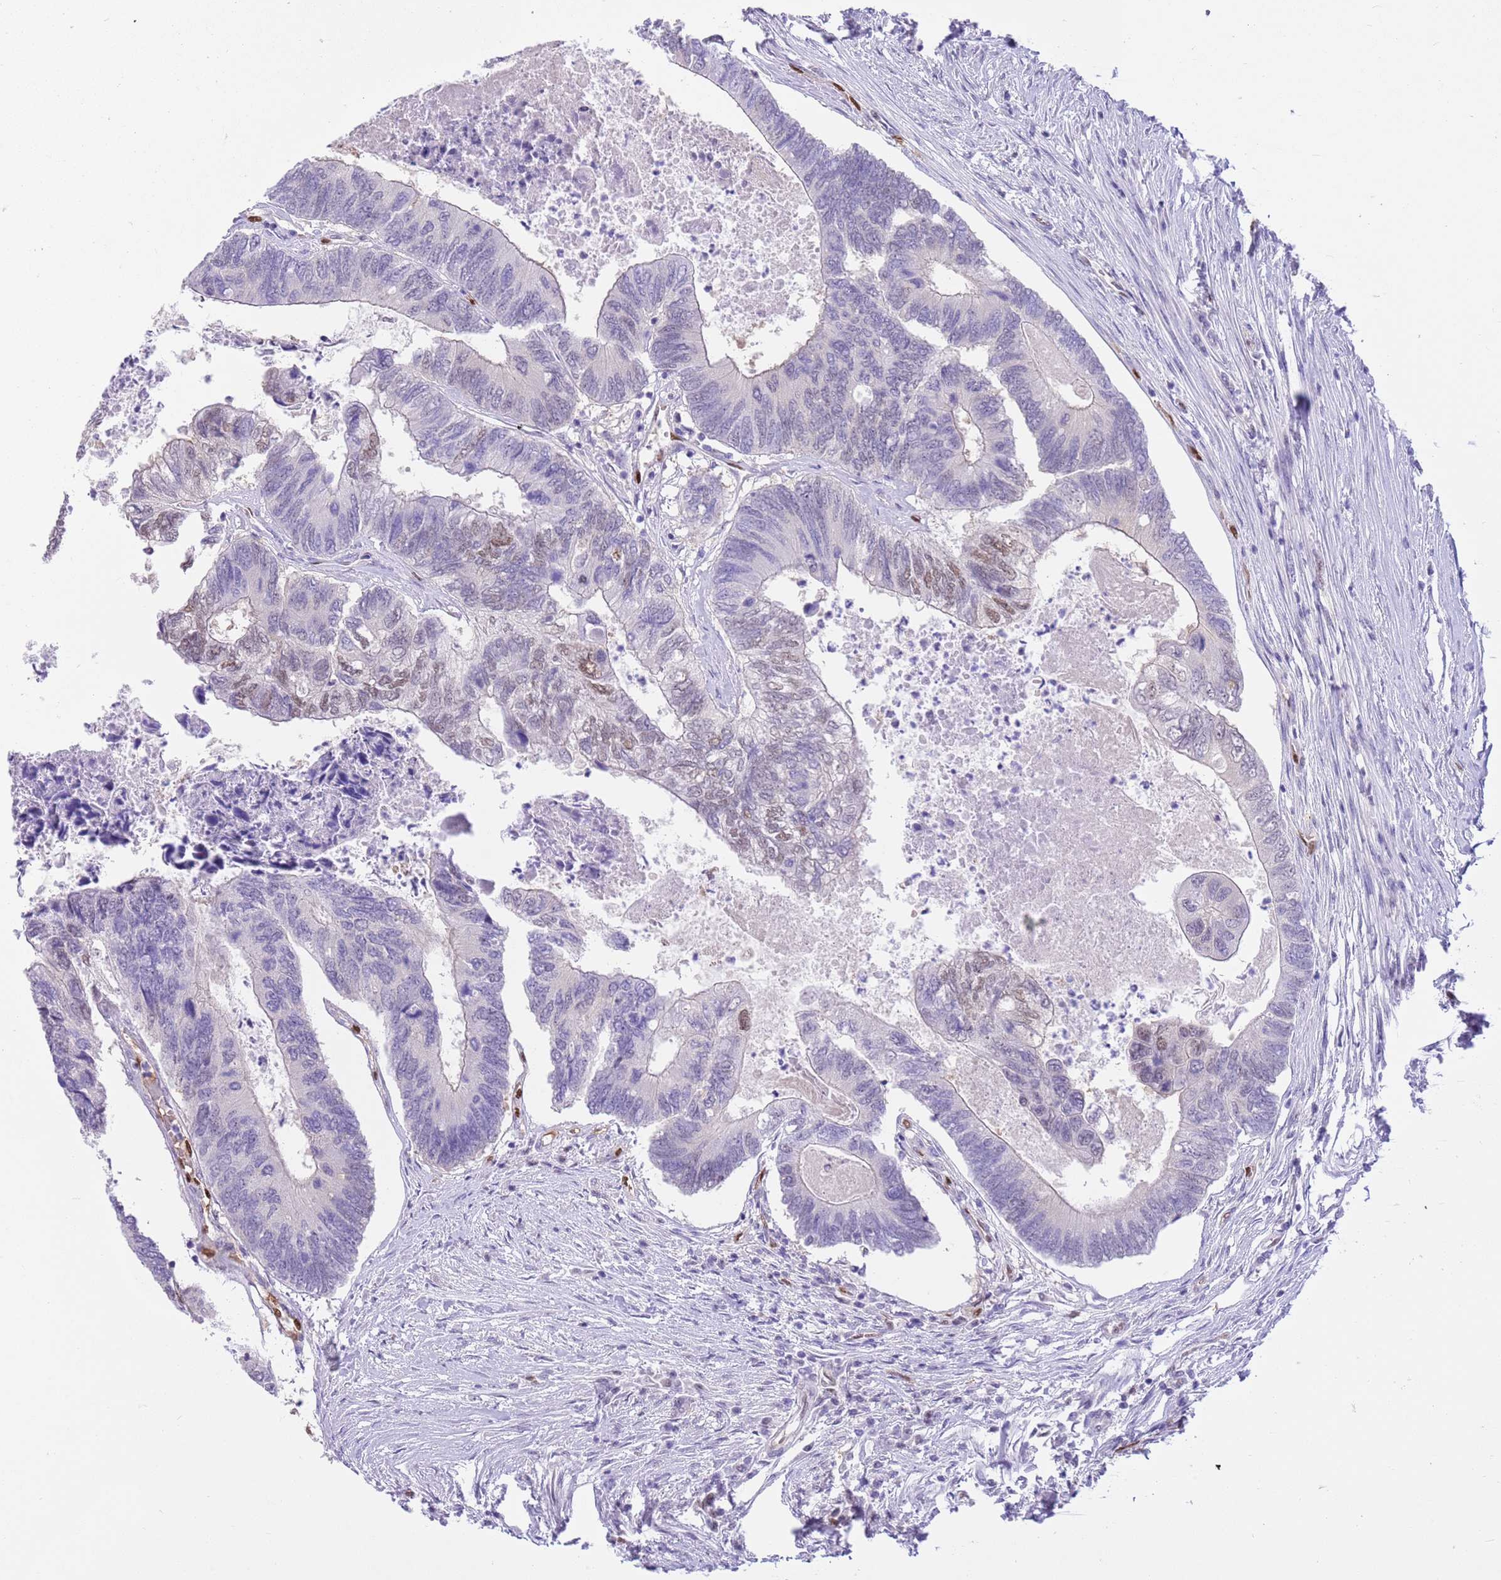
{"staining": {"intensity": "moderate", "quantity": "<25%", "location": "nuclear"}, "tissue": "colorectal cancer", "cell_type": "Tumor cells", "image_type": "cancer", "snomed": [{"axis": "morphology", "description": "Adenocarcinoma, NOS"}, {"axis": "topography", "description": "Colon"}], "caption": "IHC photomicrograph of adenocarcinoma (colorectal) stained for a protein (brown), which shows low levels of moderate nuclear positivity in about <25% of tumor cells.", "gene": "DDI2", "patient": {"sex": "female", "age": 67}}